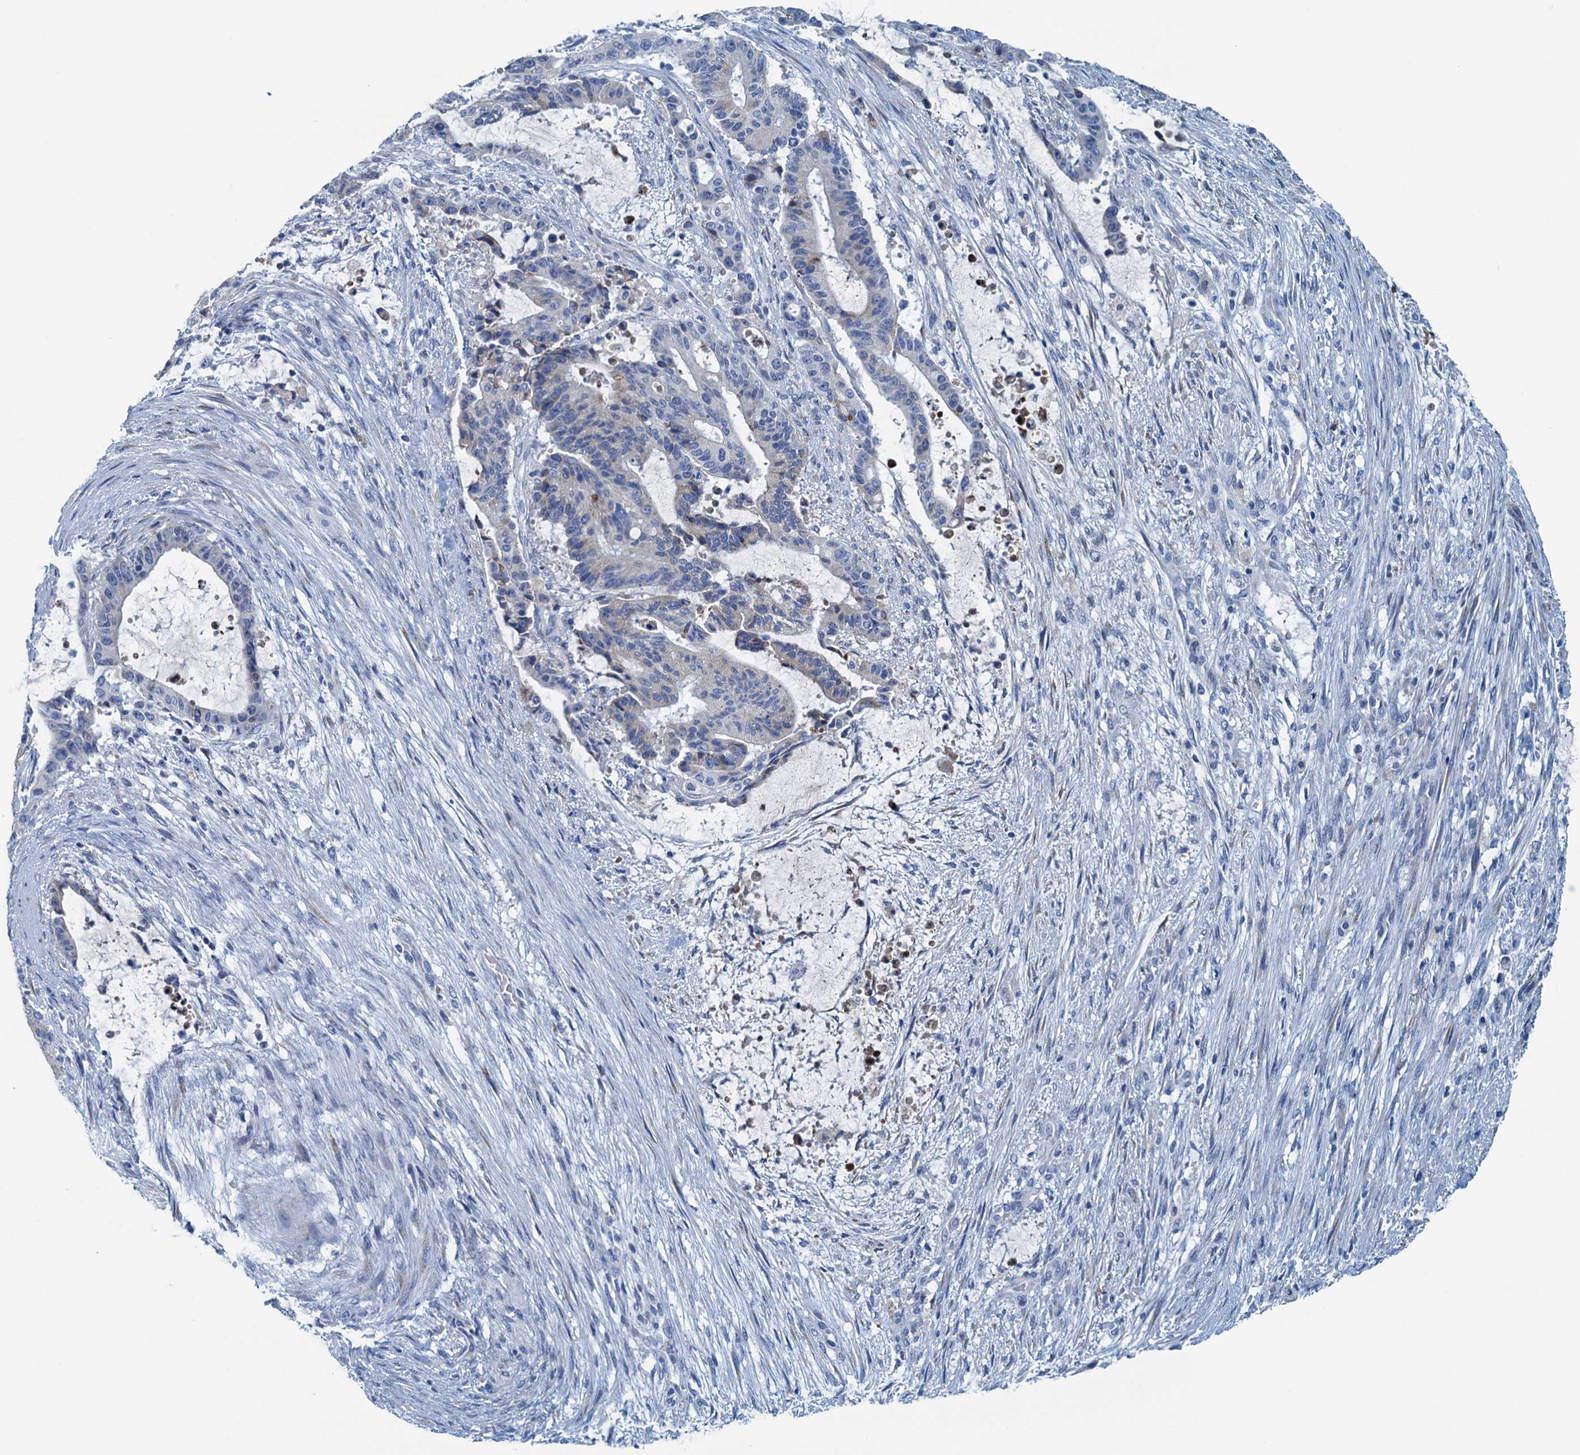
{"staining": {"intensity": "negative", "quantity": "none", "location": "none"}, "tissue": "liver cancer", "cell_type": "Tumor cells", "image_type": "cancer", "snomed": [{"axis": "morphology", "description": "Normal tissue, NOS"}, {"axis": "morphology", "description": "Cholangiocarcinoma"}, {"axis": "topography", "description": "Liver"}, {"axis": "topography", "description": "Peripheral nerve tissue"}], "caption": "Tumor cells are negative for protein expression in human liver cholangiocarcinoma.", "gene": "C10orf88", "patient": {"sex": "female", "age": 73}}